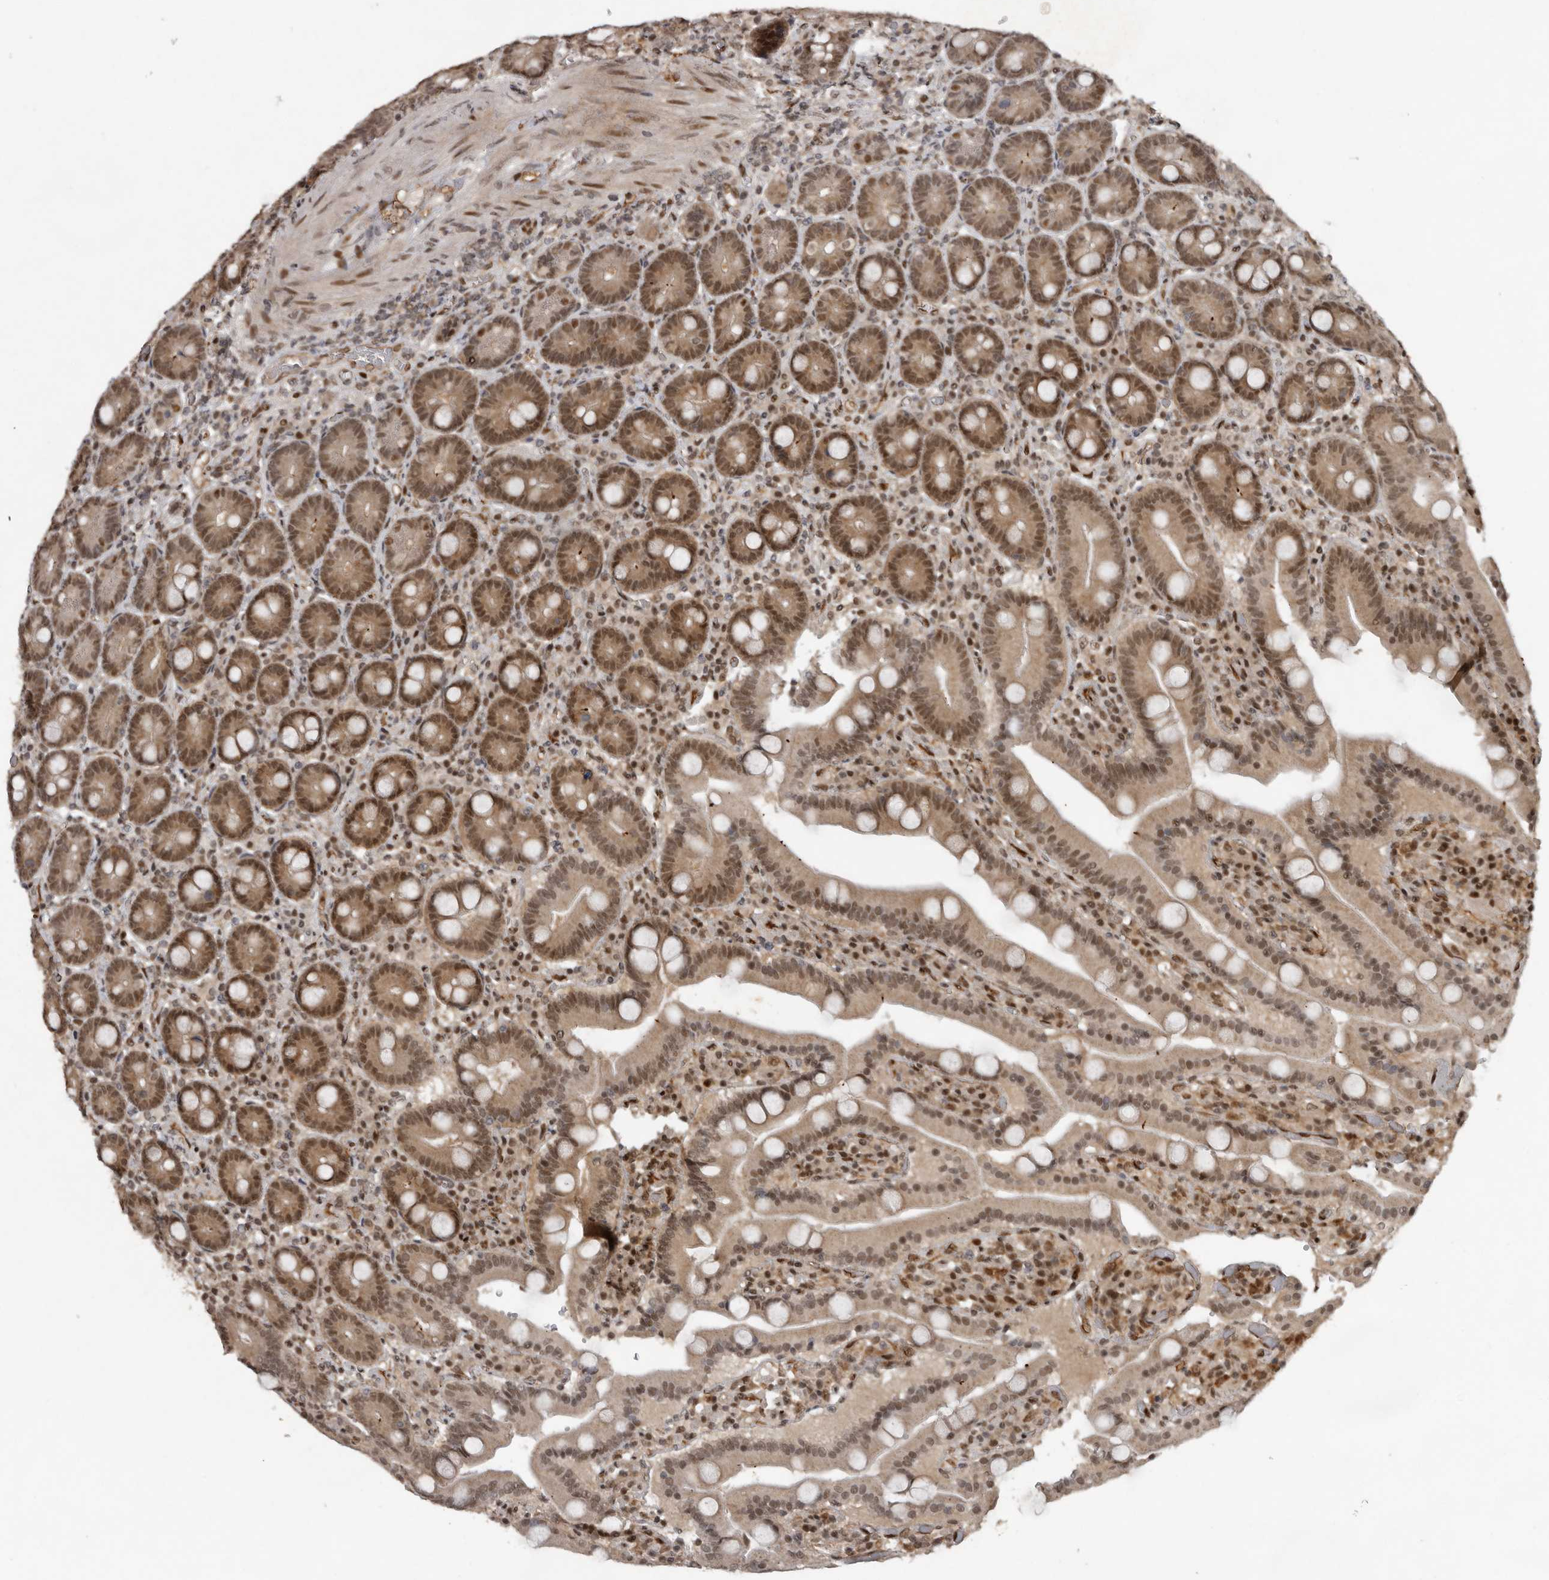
{"staining": {"intensity": "moderate", "quantity": ">75%", "location": "cytoplasmic/membranous,nuclear"}, "tissue": "duodenum", "cell_type": "Glandular cells", "image_type": "normal", "snomed": [{"axis": "morphology", "description": "Normal tissue, NOS"}, {"axis": "topography", "description": "Duodenum"}], "caption": "This is an image of immunohistochemistry staining of benign duodenum, which shows moderate staining in the cytoplasmic/membranous,nuclear of glandular cells.", "gene": "CDC27", "patient": {"sex": "female", "age": 62}}